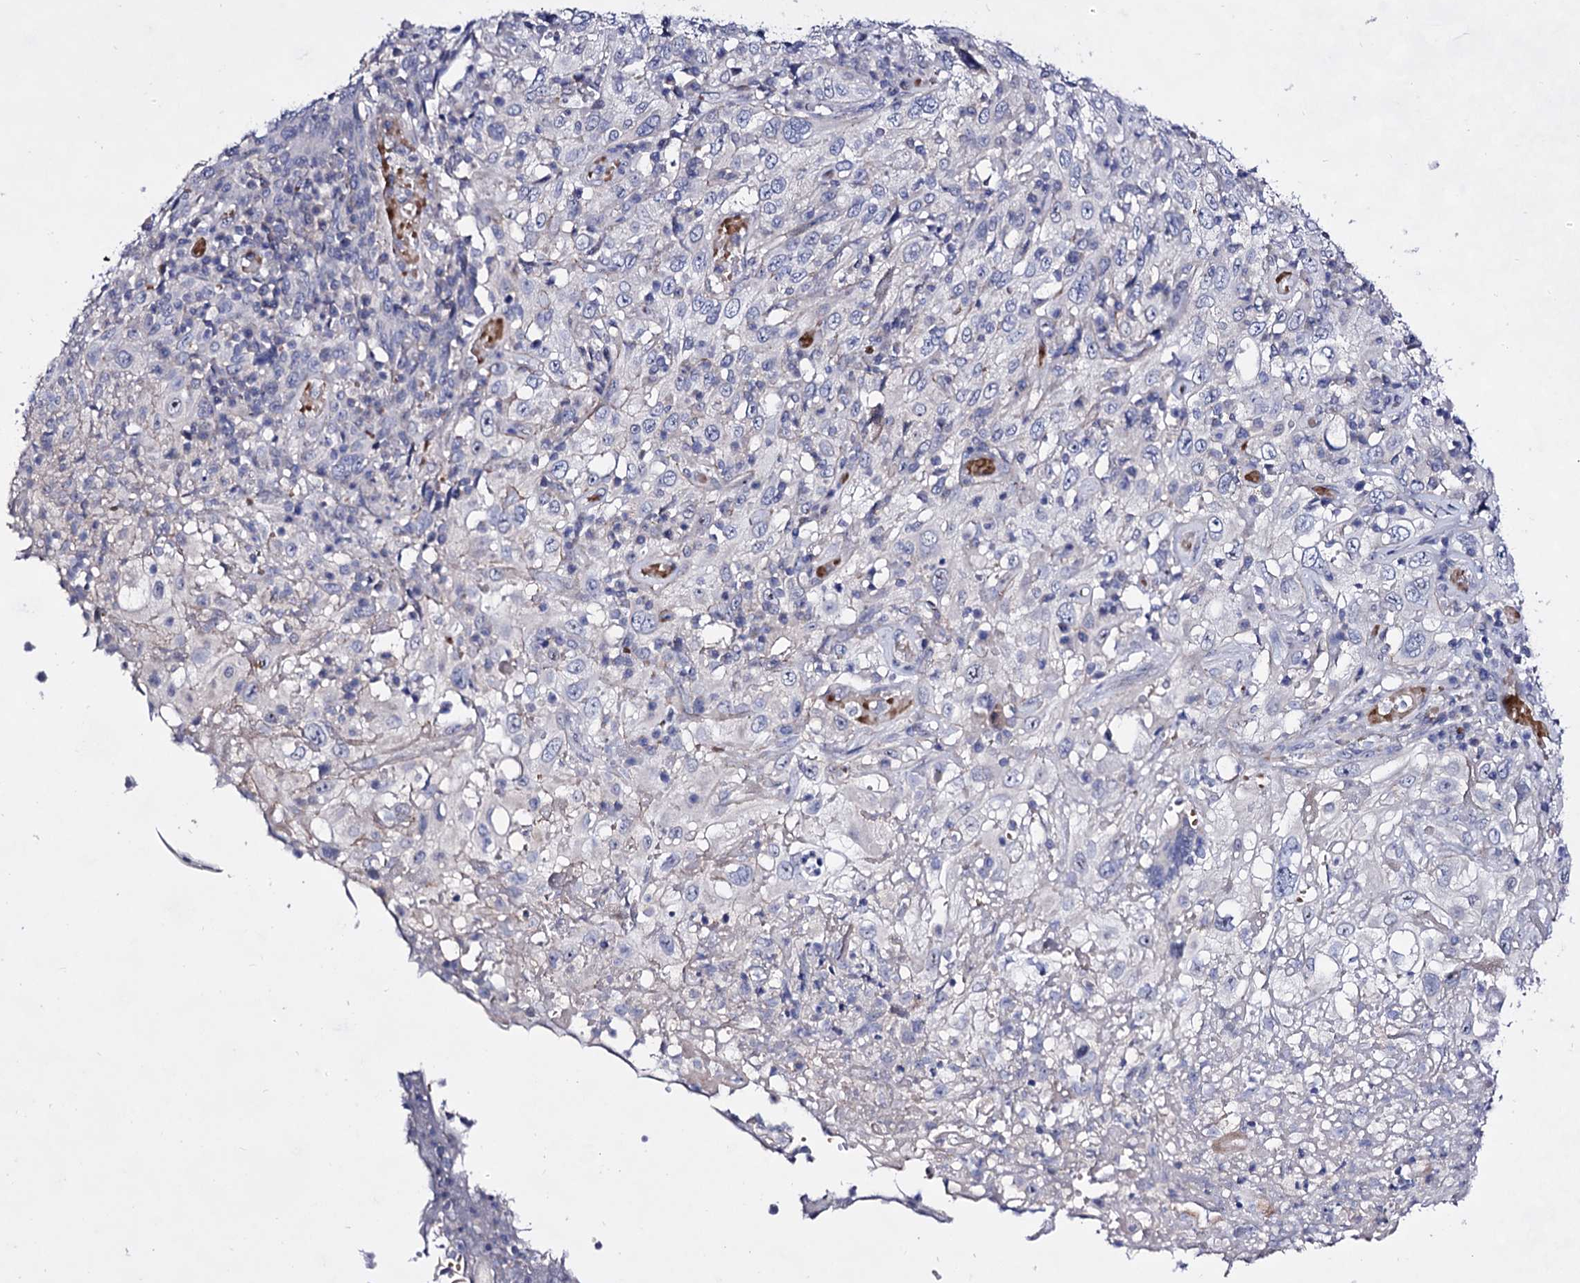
{"staining": {"intensity": "negative", "quantity": "none", "location": "none"}, "tissue": "cervical cancer", "cell_type": "Tumor cells", "image_type": "cancer", "snomed": [{"axis": "morphology", "description": "Squamous cell carcinoma, NOS"}, {"axis": "topography", "description": "Cervix"}], "caption": "Photomicrograph shows no significant protein expression in tumor cells of squamous cell carcinoma (cervical). The staining is performed using DAB brown chromogen with nuclei counter-stained in using hematoxylin.", "gene": "PLIN1", "patient": {"sex": "female", "age": 46}}